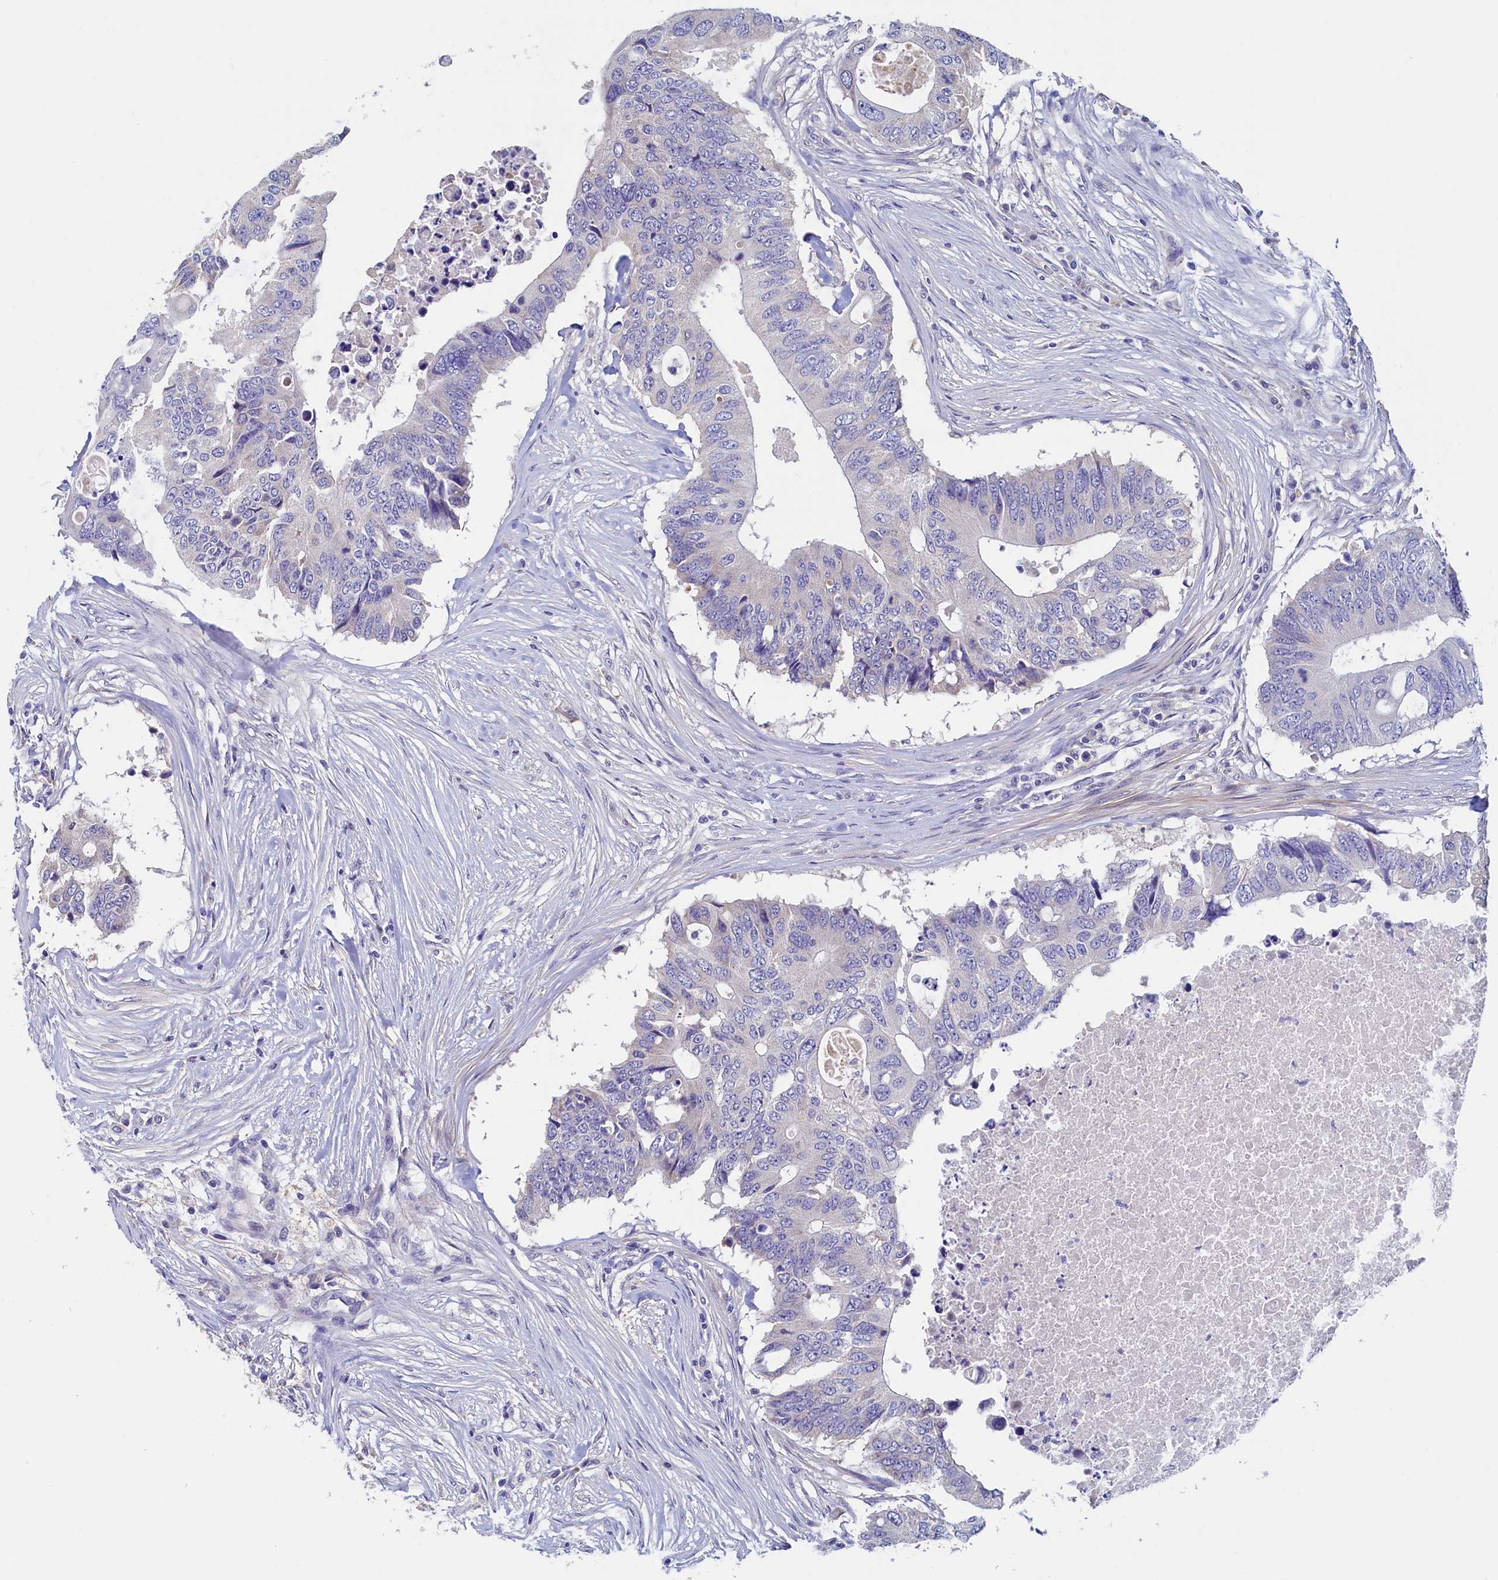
{"staining": {"intensity": "negative", "quantity": "none", "location": "none"}, "tissue": "colorectal cancer", "cell_type": "Tumor cells", "image_type": "cancer", "snomed": [{"axis": "morphology", "description": "Adenocarcinoma, NOS"}, {"axis": "topography", "description": "Colon"}], "caption": "A high-resolution micrograph shows IHC staining of colorectal cancer (adenocarcinoma), which displays no significant staining in tumor cells.", "gene": "DTD1", "patient": {"sex": "male", "age": 71}}